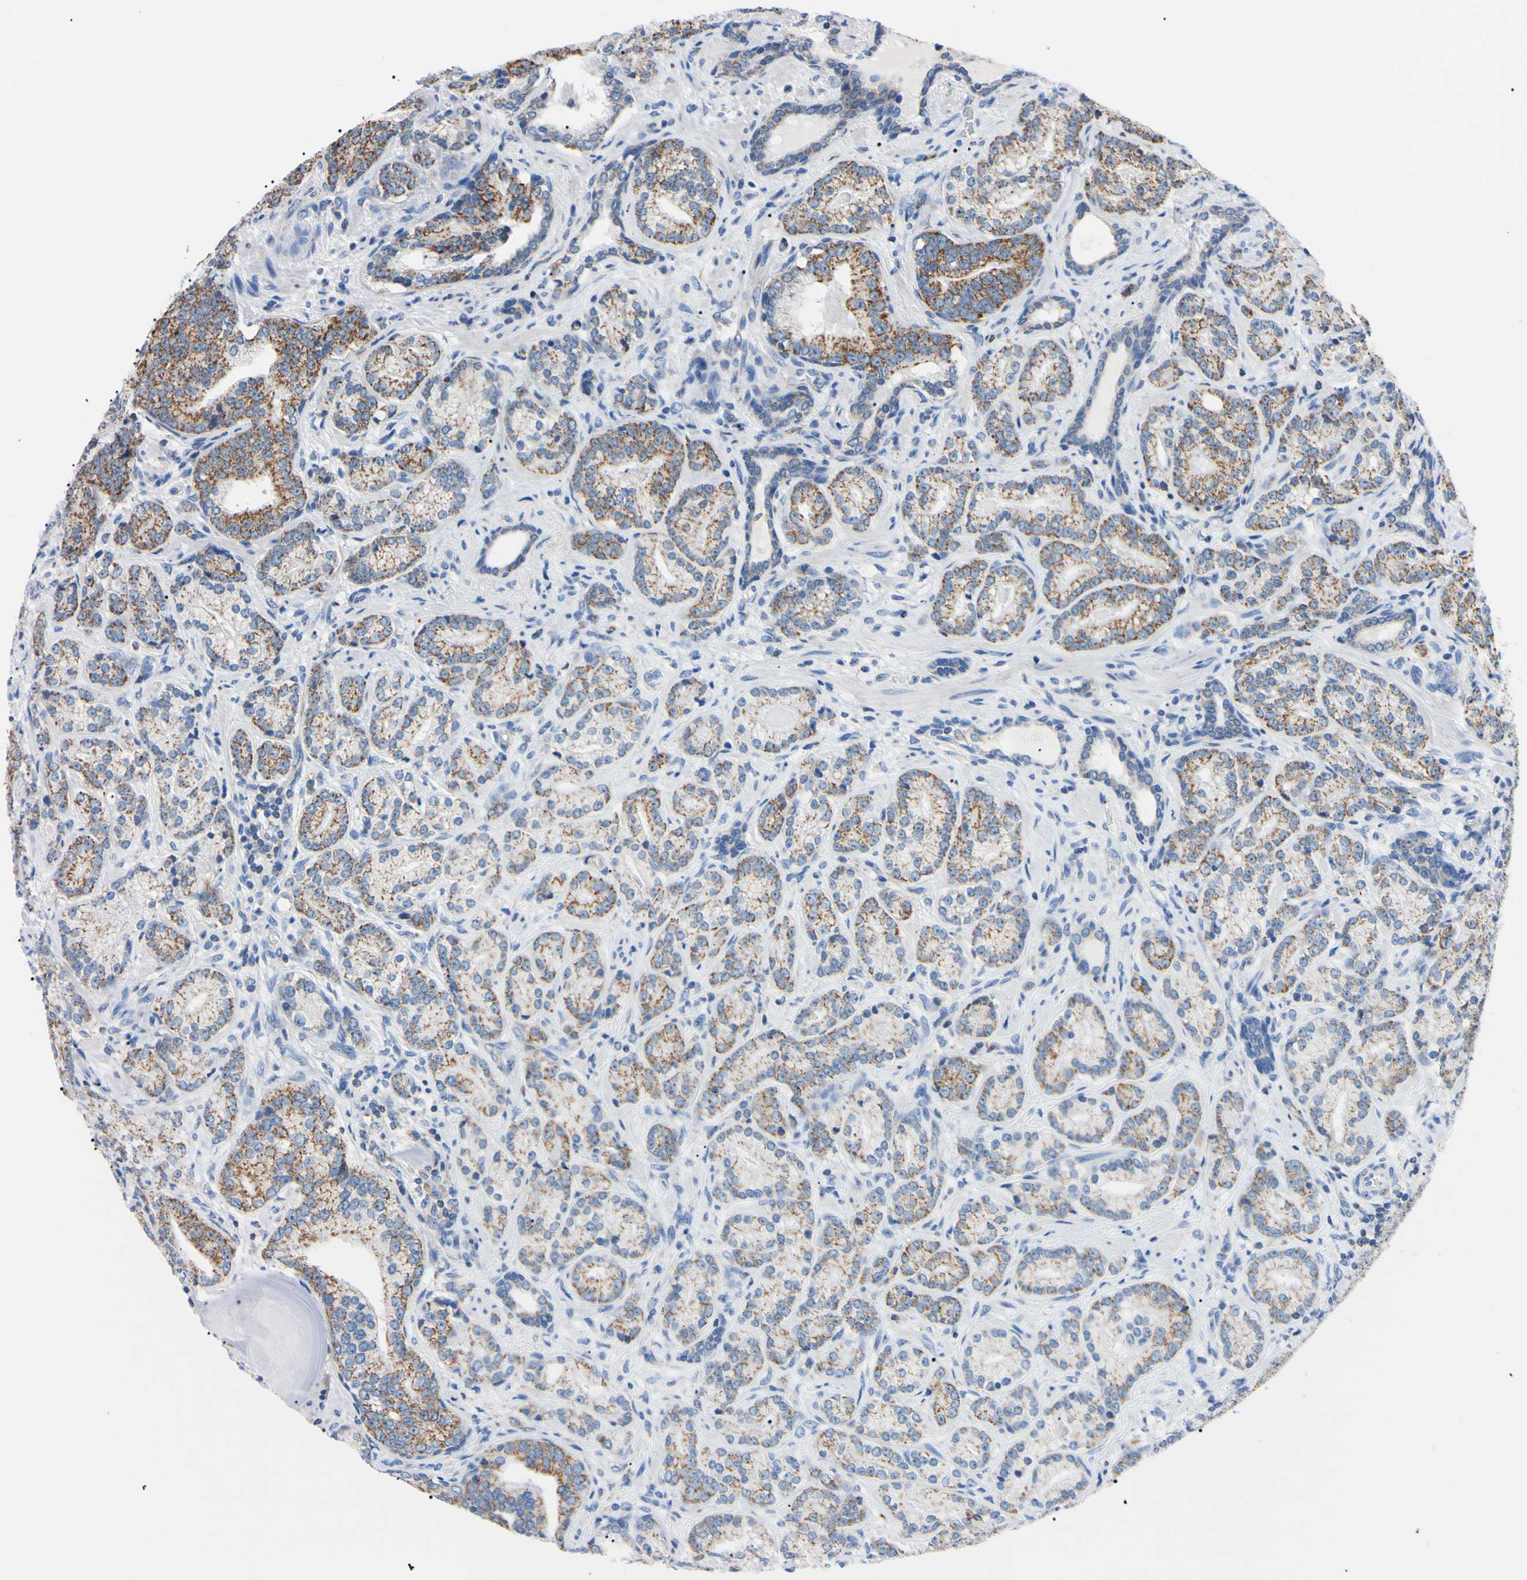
{"staining": {"intensity": "moderate", "quantity": ">75%", "location": "cytoplasmic/membranous"}, "tissue": "prostate cancer", "cell_type": "Tumor cells", "image_type": "cancer", "snomed": [{"axis": "morphology", "description": "Adenocarcinoma, High grade"}, {"axis": "topography", "description": "Prostate"}], "caption": "Prostate cancer was stained to show a protein in brown. There is medium levels of moderate cytoplasmic/membranous positivity in approximately >75% of tumor cells.", "gene": "CLPP", "patient": {"sex": "male", "age": 61}}